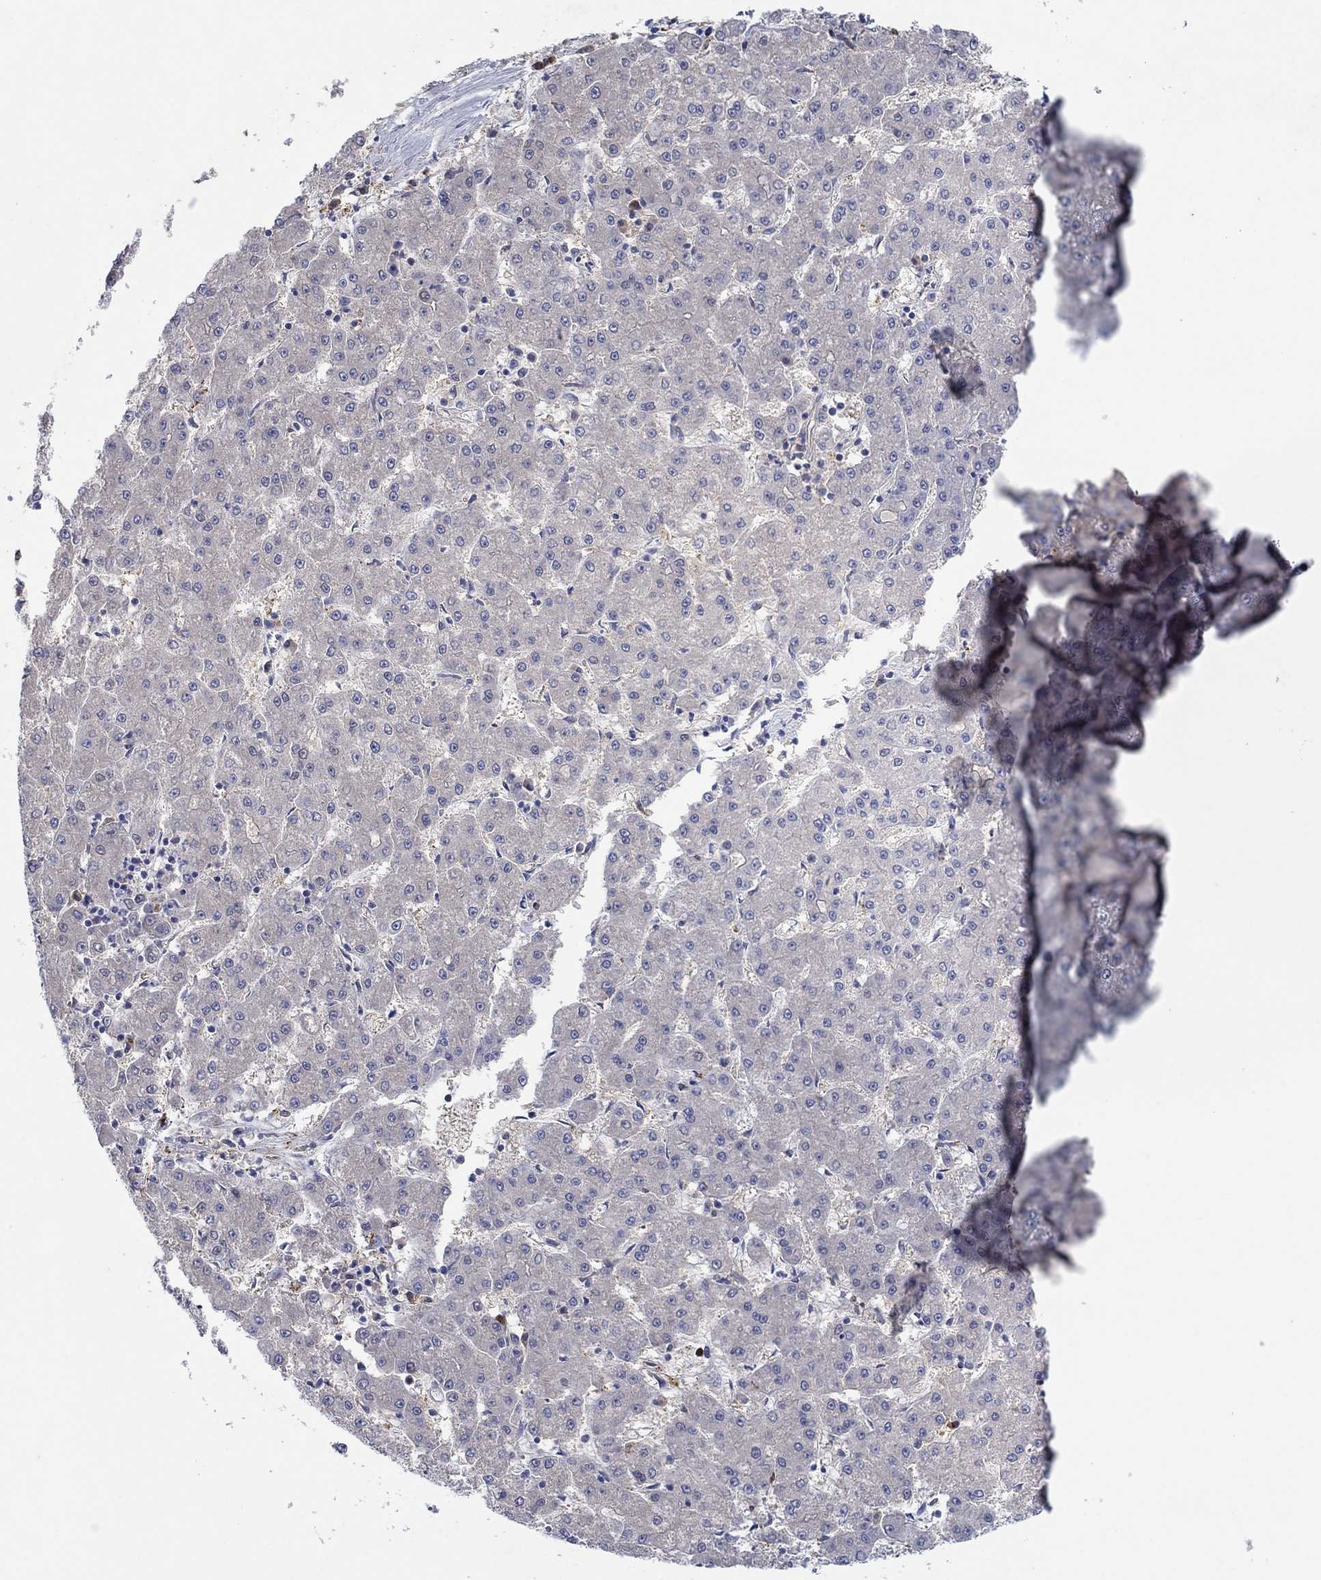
{"staining": {"intensity": "negative", "quantity": "none", "location": "none"}, "tissue": "liver cancer", "cell_type": "Tumor cells", "image_type": "cancer", "snomed": [{"axis": "morphology", "description": "Carcinoma, Hepatocellular, NOS"}, {"axis": "topography", "description": "Liver"}], "caption": "High power microscopy micrograph of an immunohistochemistry photomicrograph of liver cancer, revealing no significant staining in tumor cells.", "gene": "PLCL2", "patient": {"sex": "male", "age": 73}}